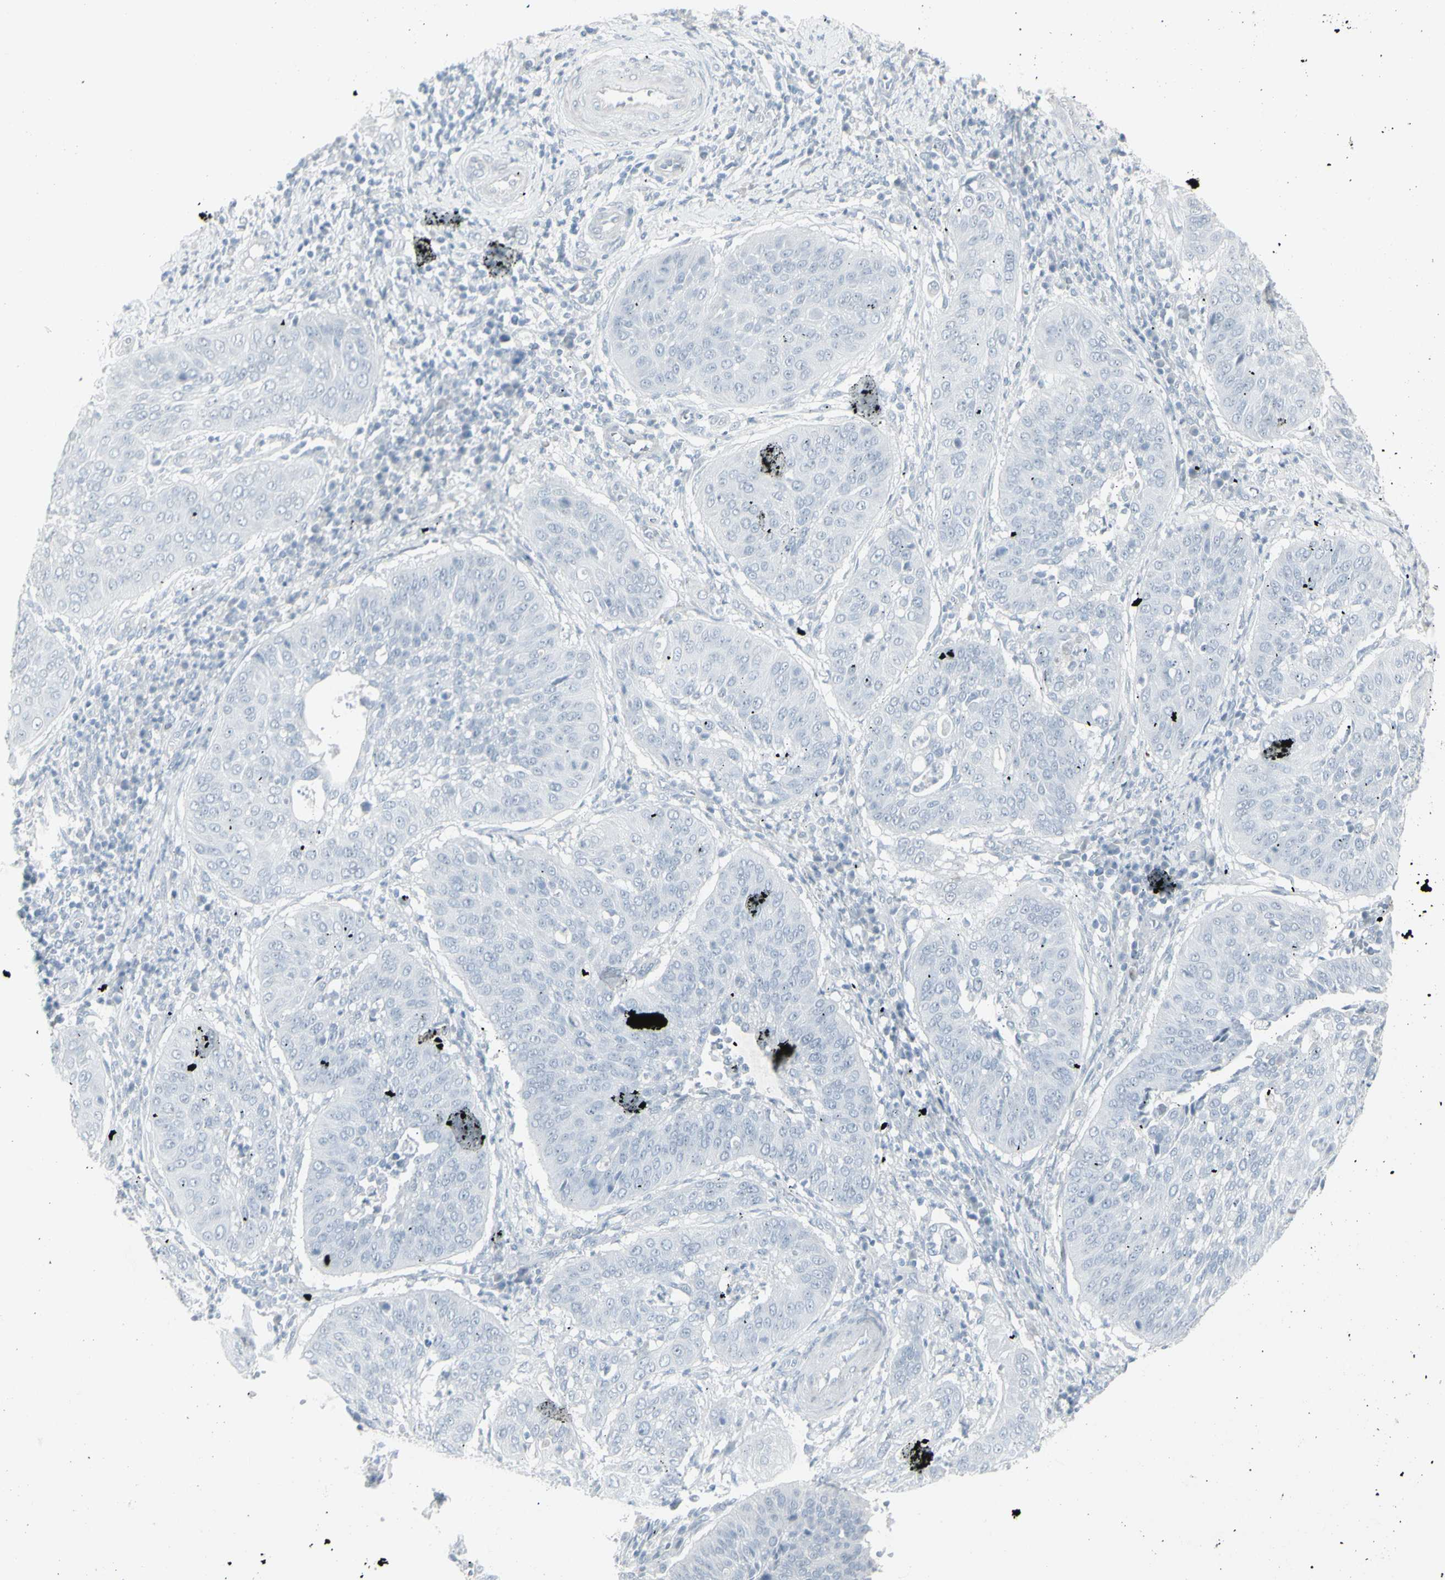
{"staining": {"intensity": "negative", "quantity": "none", "location": "none"}, "tissue": "cervical cancer", "cell_type": "Tumor cells", "image_type": "cancer", "snomed": [{"axis": "morphology", "description": "Normal tissue, NOS"}, {"axis": "morphology", "description": "Squamous cell carcinoma, NOS"}, {"axis": "topography", "description": "Cervix"}], "caption": "Cervical cancer stained for a protein using IHC demonstrates no expression tumor cells.", "gene": "YBX2", "patient": {"sex": "female", "age": 39}}